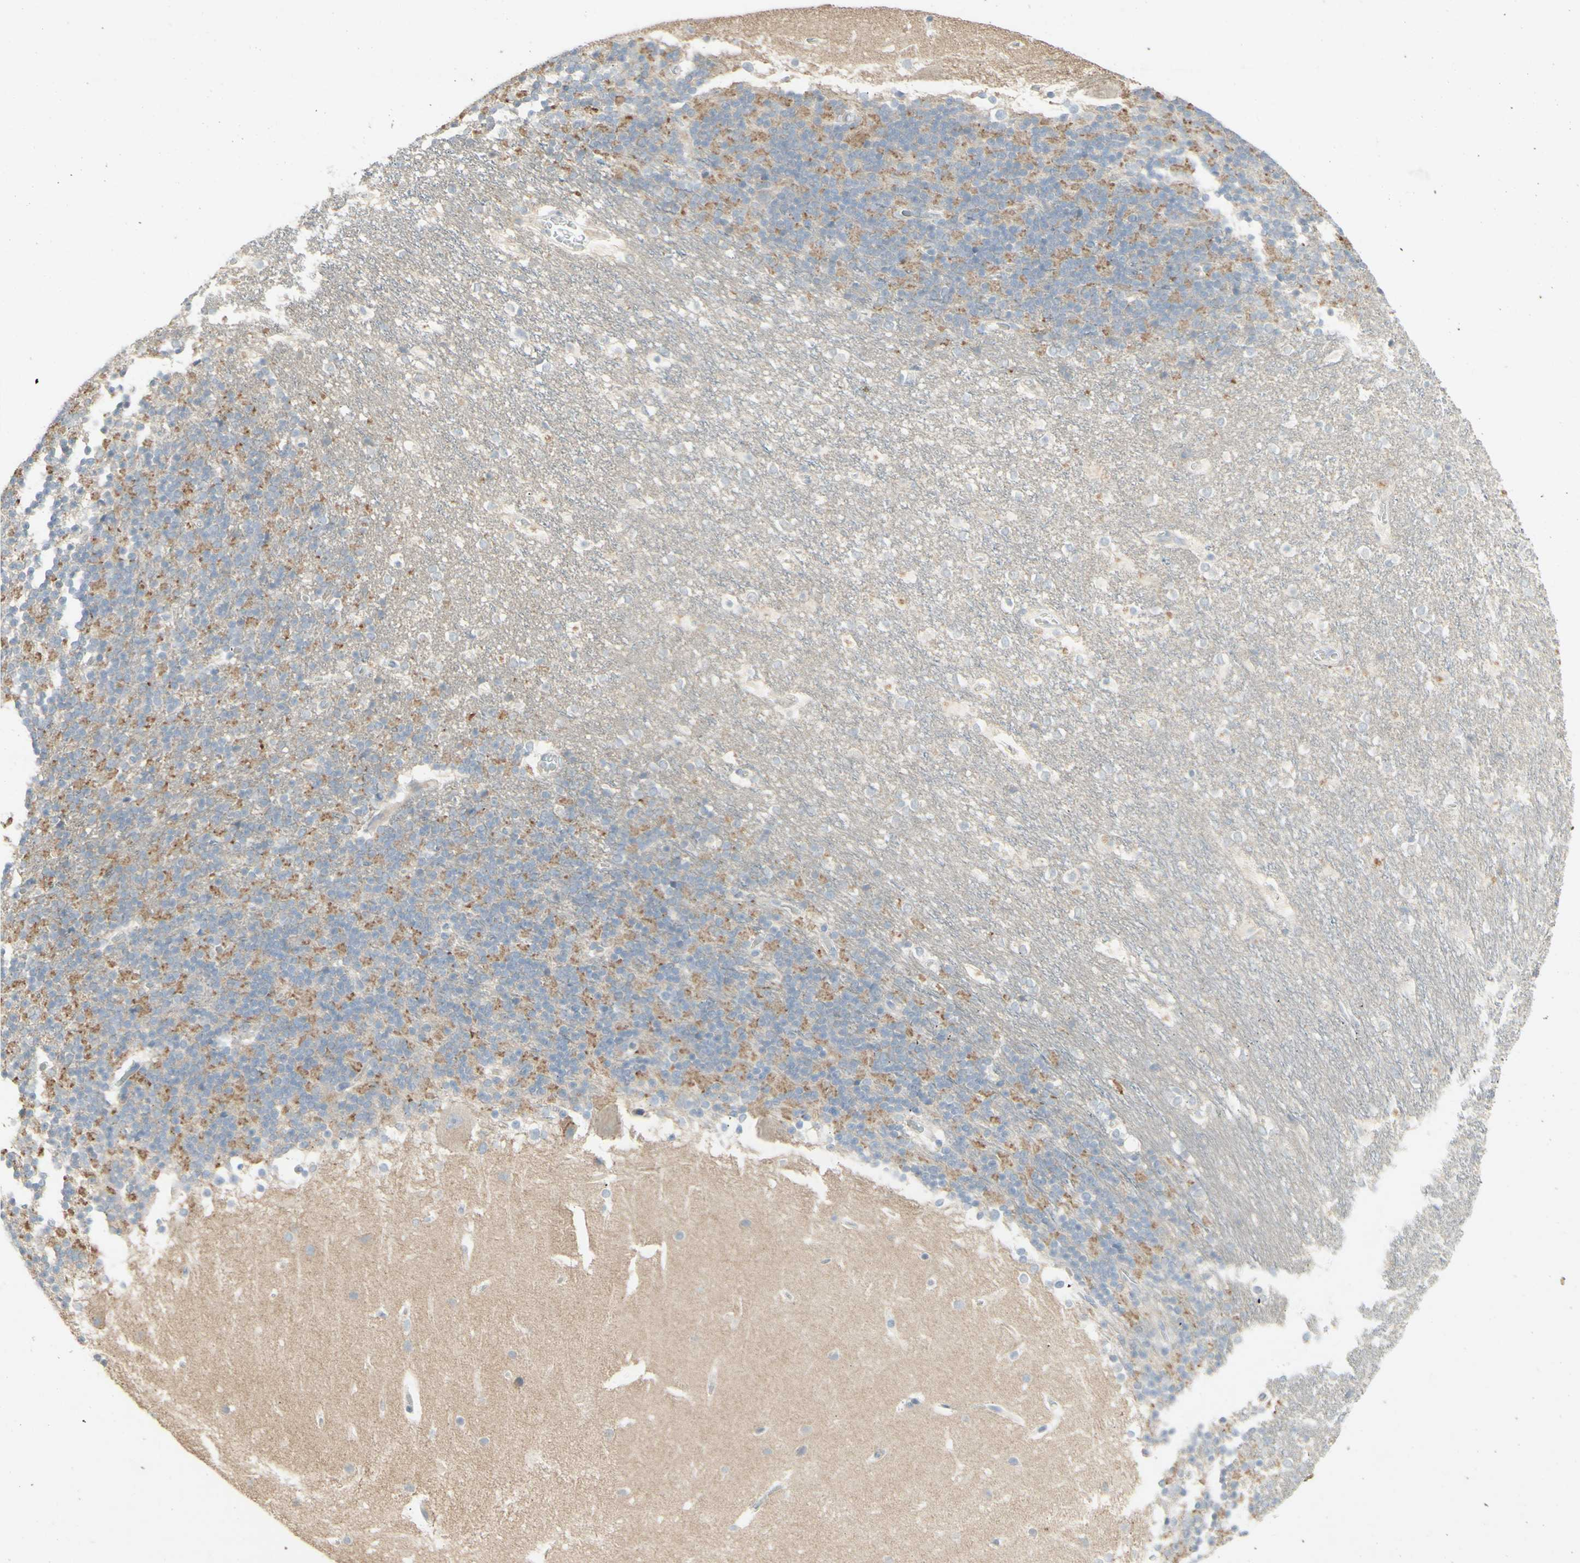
{"staining": {"intensity": "moderate", "quantity": "<25%", "location": "cytoplasmic/membranous"}, "tissue": "cerebellum", "cell_type": "Cells in granular layer", "image_type": "normal", "snomed": [{"axis": "morphology", "description": "Normal tissue, NOS"}, {"axis": "topography", "description": "Cerebellum"}], "caption": "A photomicrograph of cerebellum stained for a protein shows moderate cytoplasmic/membranous brown staining in cells in granular layer. The protein of interest is stained brown, and the nuclei are stained in blue (DAB IHC with brightfield microscopy, high magnification).", "gene": "ATP6V1B1", "patient": {"sex": "female", "age": 19}}